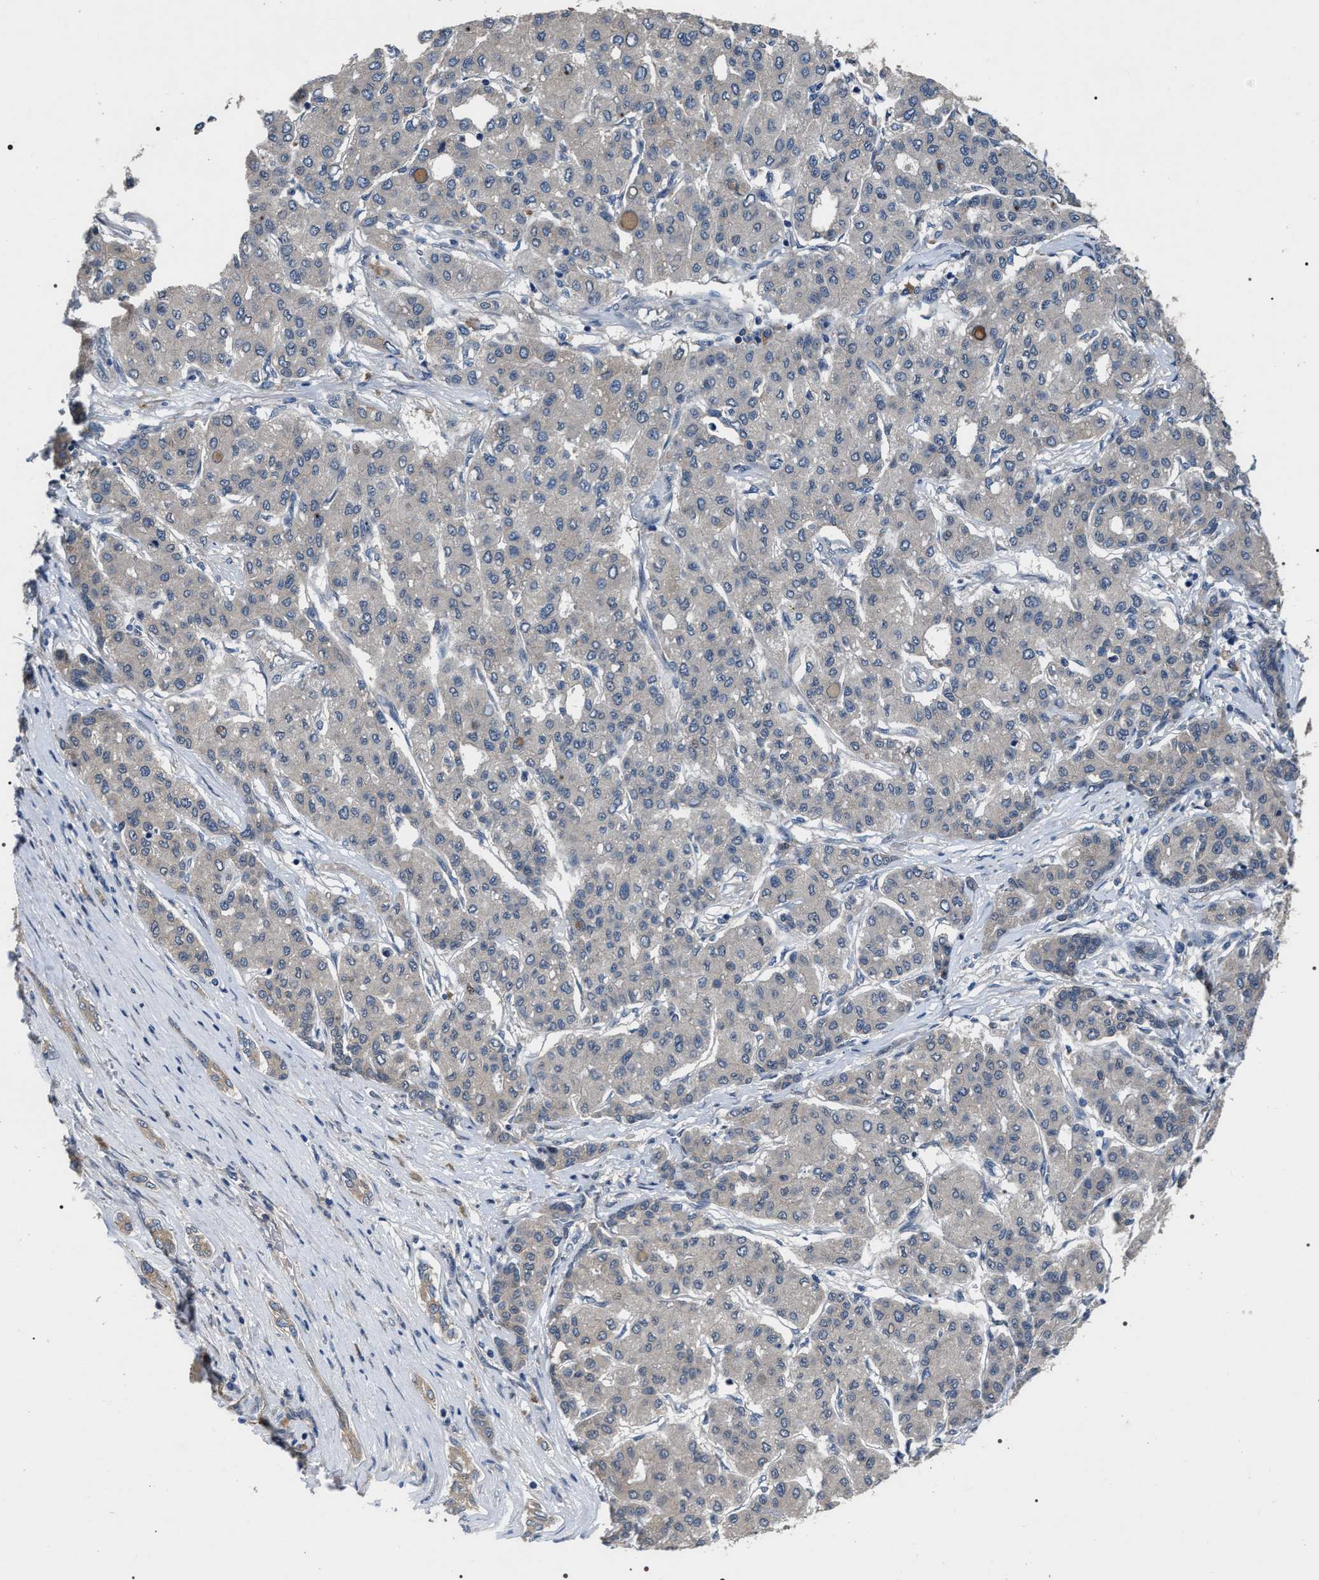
{"staining": {"intensity": "negative", "quantity": "none", "location": "none"}, "tissue": "liver cancer", "cell_type": "Tumor cells", "image_type": "cancer", "snomed": [{"axis": "morphology", "description": "Carcinoma, Hepatocellular, NOS"}, {"axis": "topography", "description": "Liver"}], "caption": "DAB (3,3'-diaminobenzidine) immunohistochemical staining of human hepatocellular carcinoma (liver) exhibits no significant staining in tumor cells.", "gene": "IFT81", "patient": {"sex": "male", "age": 65}}